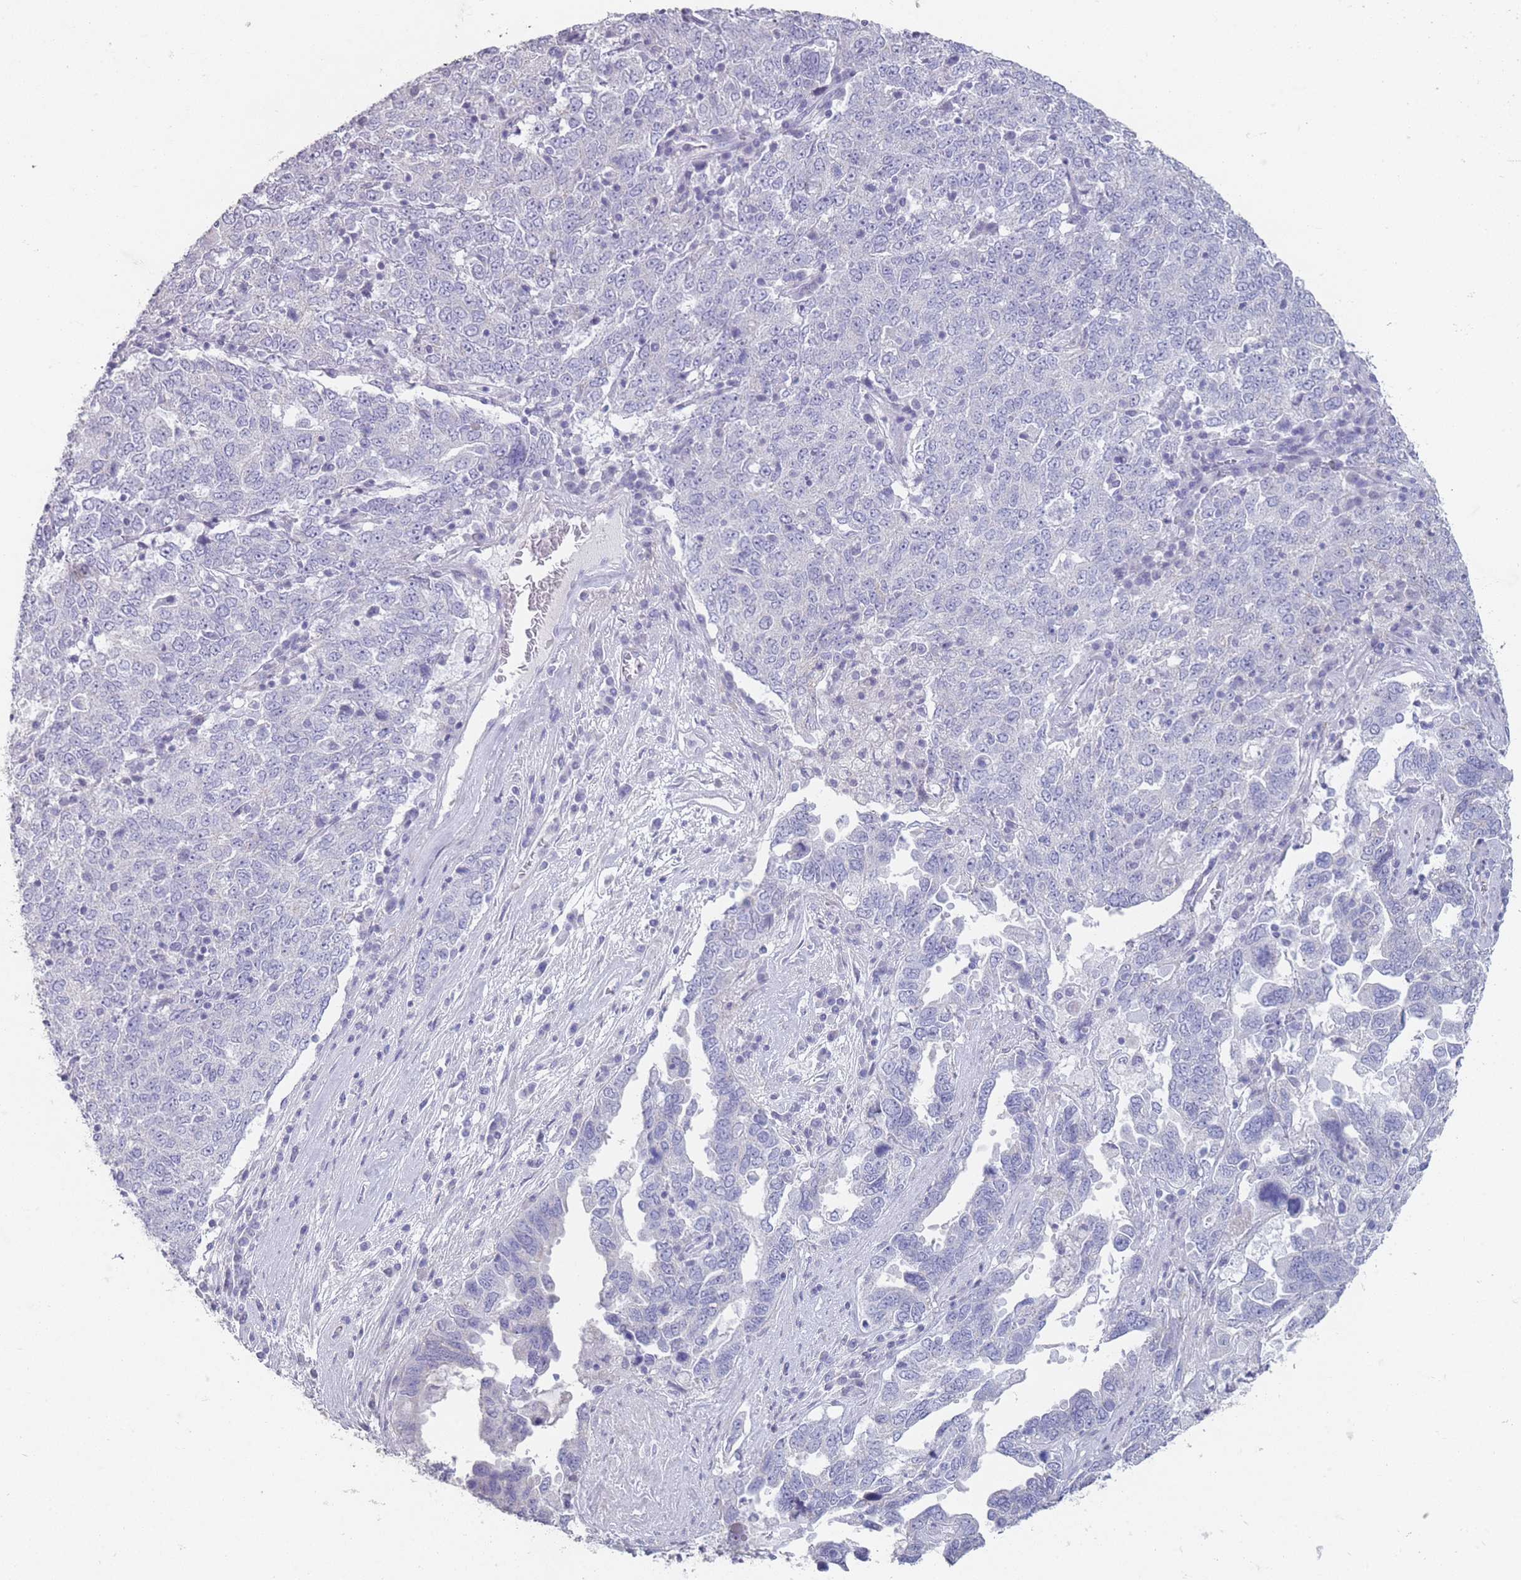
{"staining": {"intensity": "negative", "quantity": "none", "location": "none"}, "tissue": "ovarian cancer", "cell_type": "Tumor cells", "image_type": "cancer", "snomed": [{"axis": "morphology", "description": "Carcinoma, endometroid"}, {"axis": "topography", "description": "Ovary"}], "caption": "Tumor cells are negative for protein expression in human endometroid carcinoma (ovarian).", "gene": "RHBG", "patient": {"sex": "female", "age": 62}}